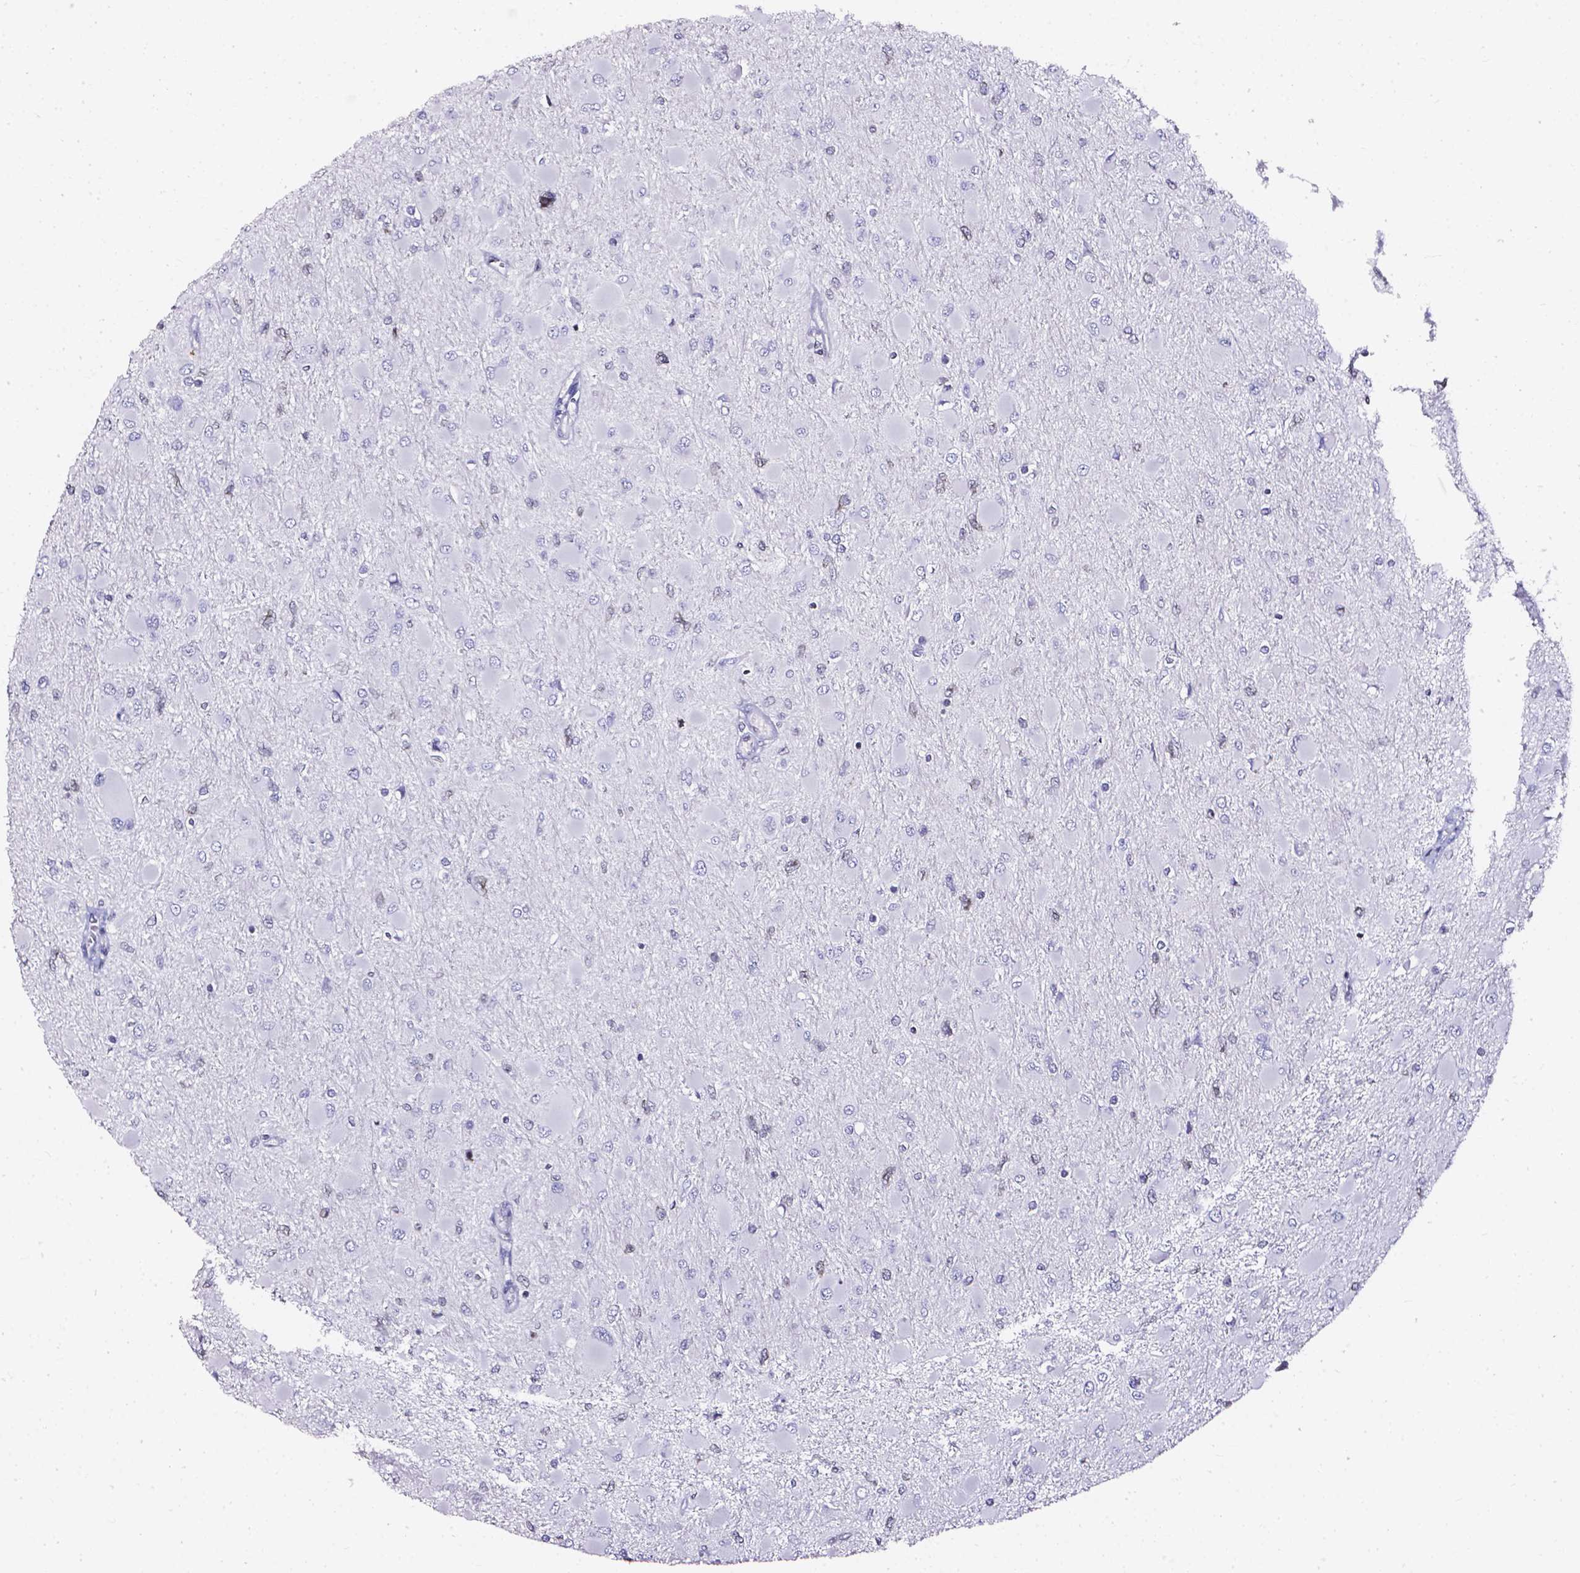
{"staining": {"intensity": "negative", "quantity": "none", "location": "none"}, "tissue": "glioma", "cell_type": "Tumor cells", "image_type": "cancer", "snomed": [{"axis": "morphology", "description": "Glioma, malignant, High grade"}, {"axis": "topography", "description": "Cerebral cortex"}], "caption": "This is a micrograph of immunohistochemistry staining of malignant glioma (high-grade), which shows no expression in tumor cells. (DAB immunohistochemistry (IHC) with hematoxylin counter stain).", "gene": "AKR1B10", "patient": {"sex": "female", "age": 36}}